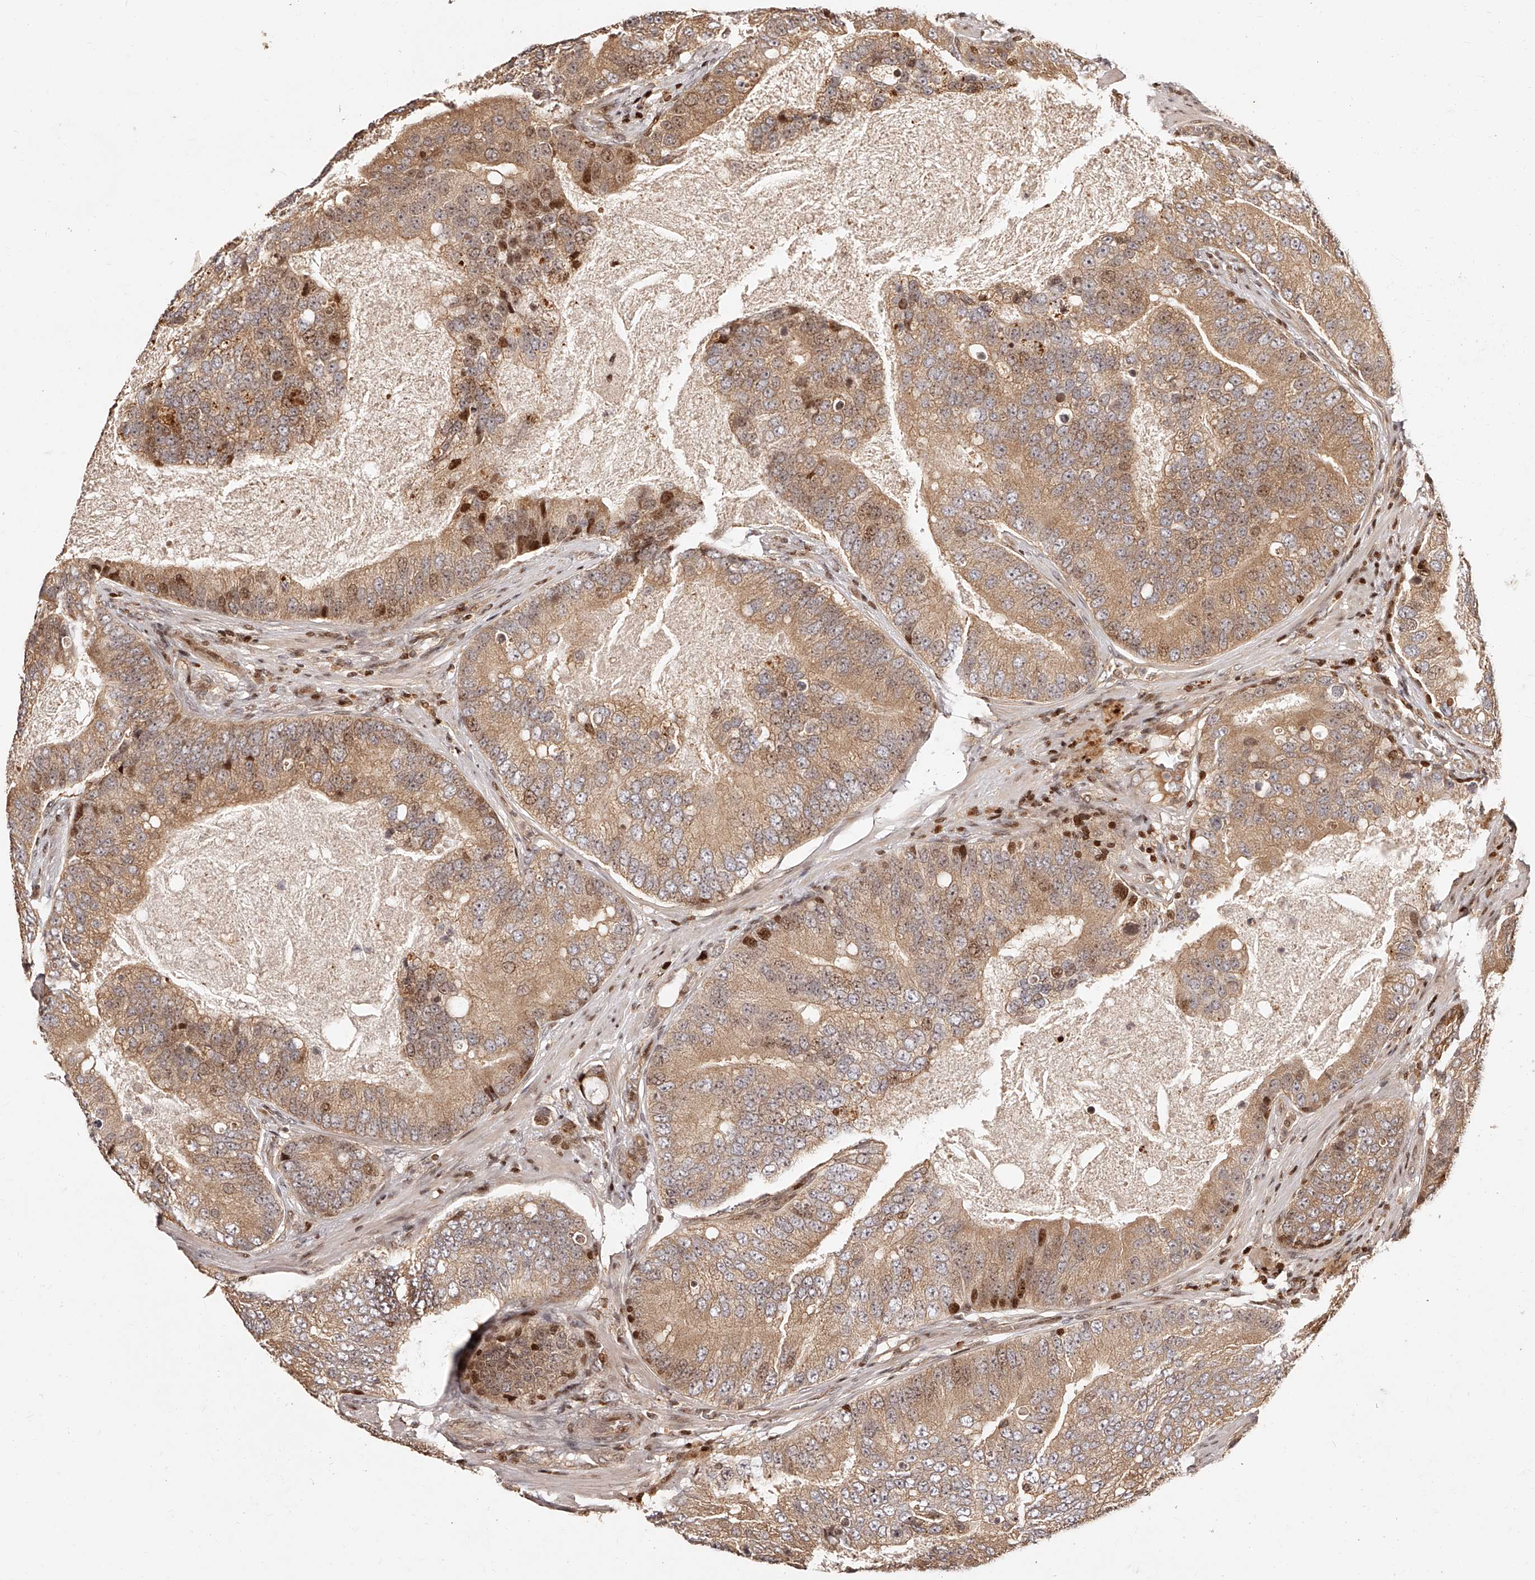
{"staining": {"intensity": "moderate", "quantity": ">75%", "location": "cytoplasmic/membranous,nuclear"}, "tissue": "prostate cancer", "cell_type": "Tumor cells", "image_type": "cancer", "snomed": [{"axis": "morphology", "description": "Adenocarcinoma, High grade"}, {"axis": "topography", "description": "Prostate"}], "caption": "DAB immunohistochemical staining of human prostate cancer exhibits moderate cytoplasmic/membranous and nuclear protein staining in about >75% of tumor cells.", "gene": "PFDN2", "patient": {"sex": "male", "age": 70}}